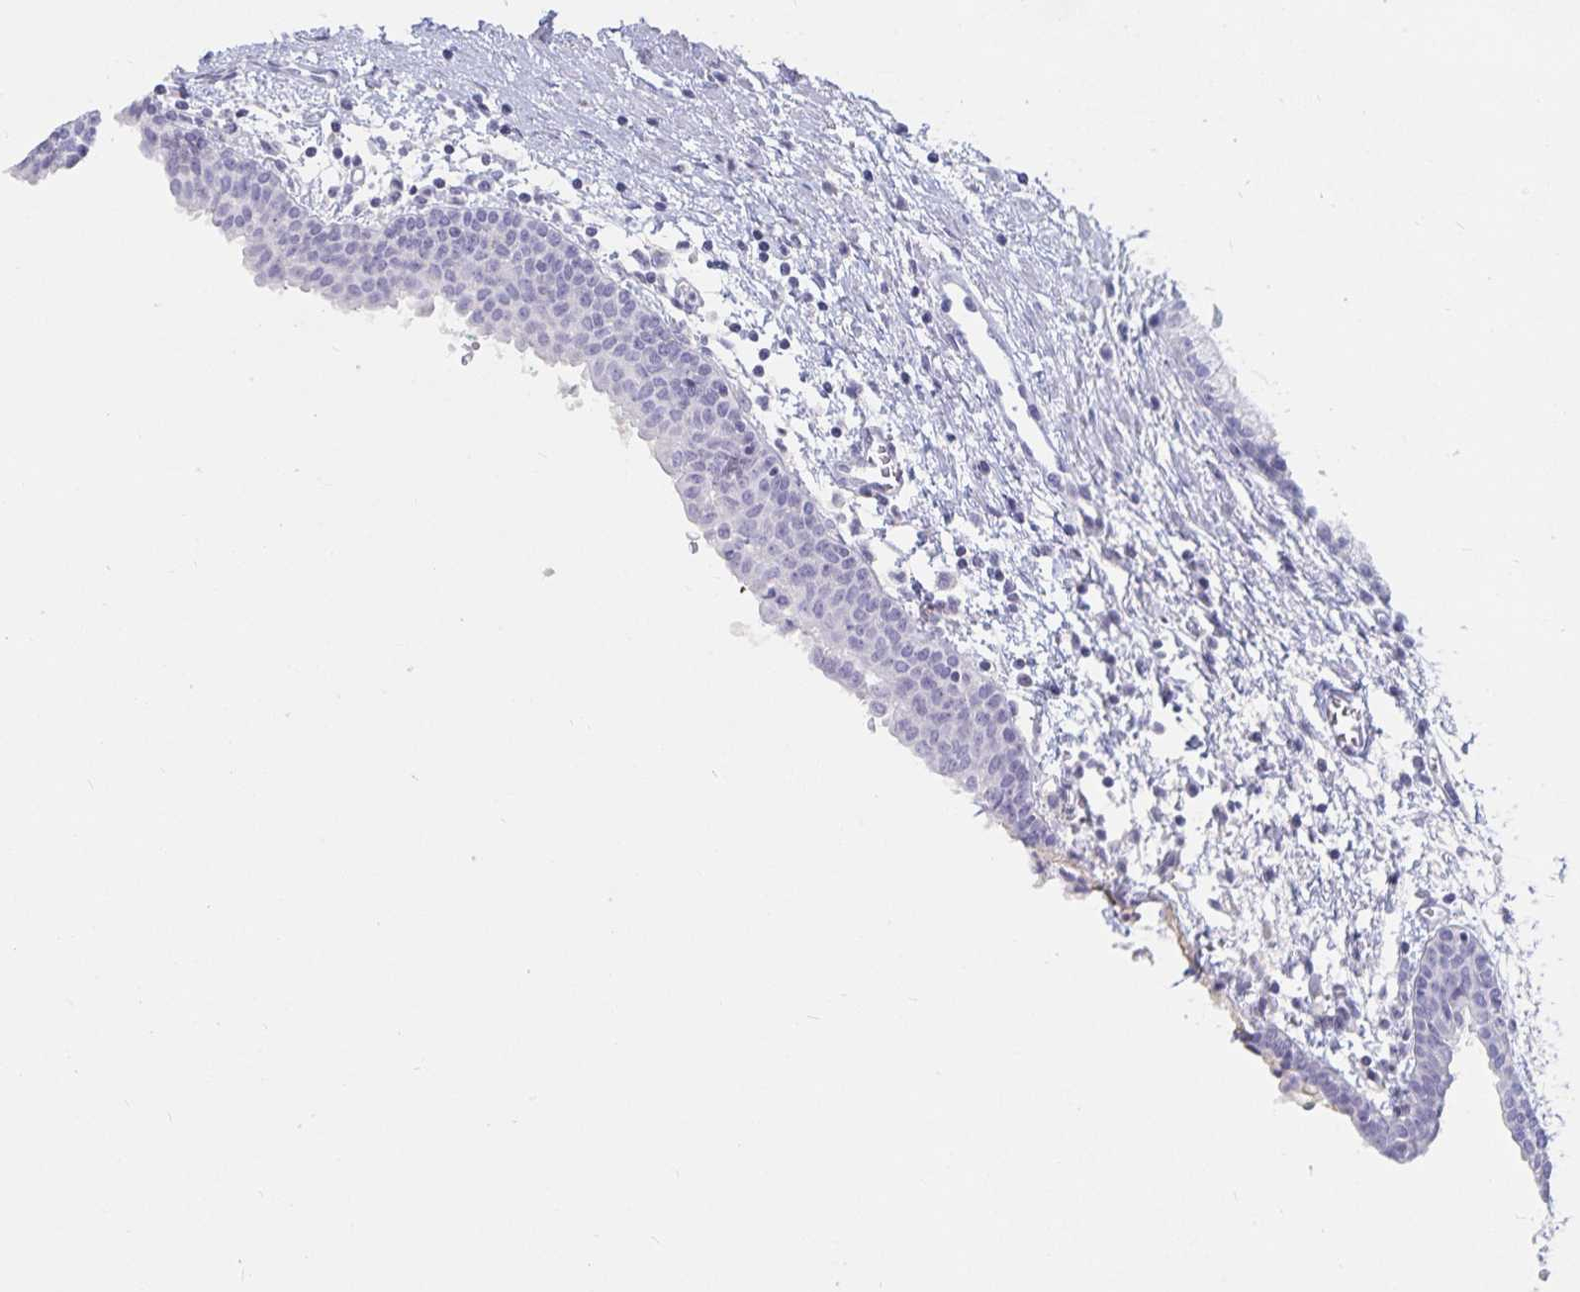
{"staining": {"intensity": "negative", "quantity": "none", "location": "none"}, "tissue": "prostate cancer", "cell_type": "Tumor cells", "image_type": "cancer", "snomed": [{"axis": "morphology", "description": "Adenocarcinoma, High grade"}, {"axis": "topography", "description": "Prostate"}], "caption": "Prostate adenocarcinoma (high-grade) was stained to show a protein in brown. There is no significant positivity in tumor cells.", "gene": "SFTPA1", "patient": {"sex": "male", "age": 58}}